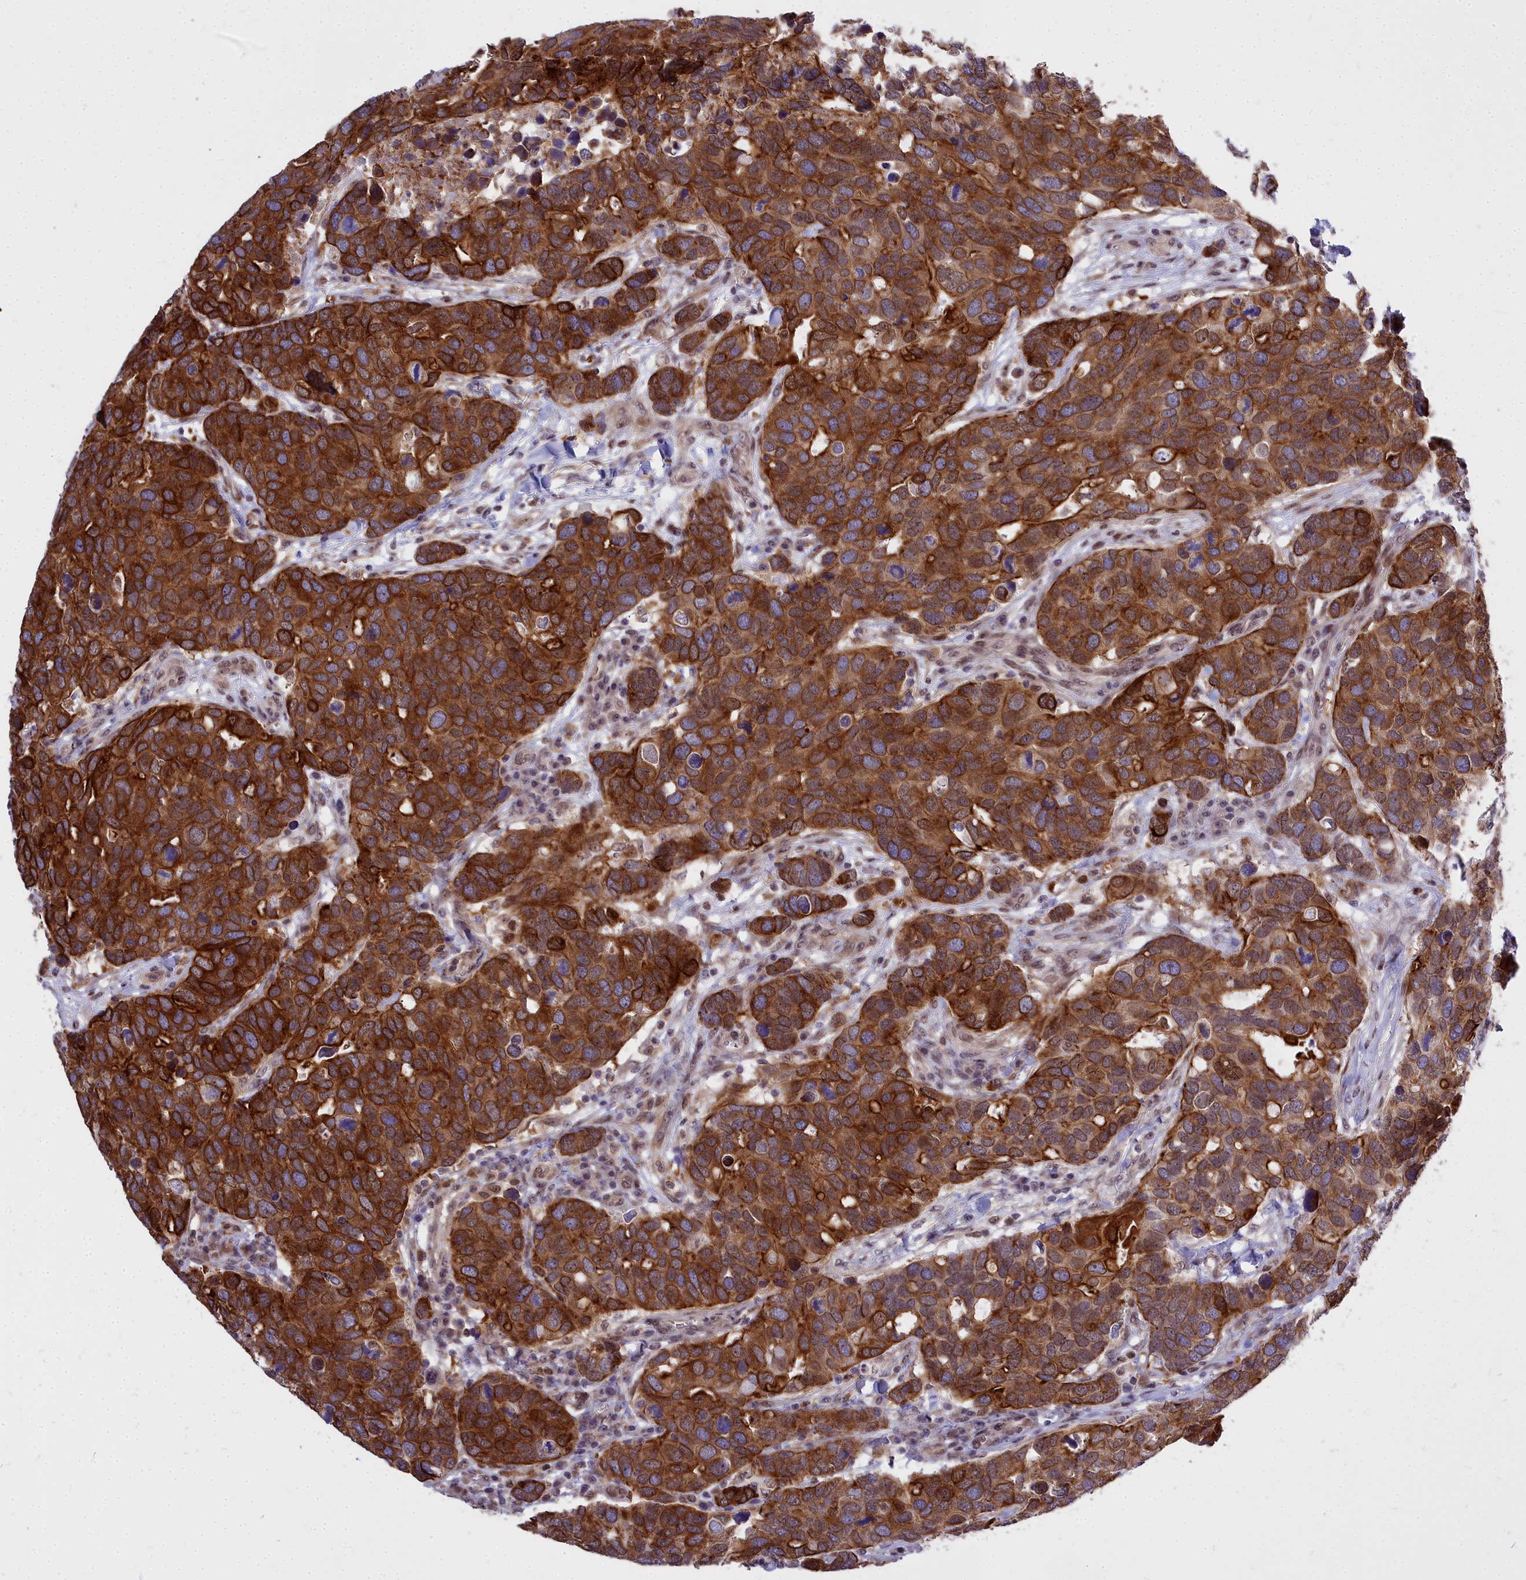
{"staining": {"intensity": "strong", "quantity": ">75%", "location": "cytoplasmic/membranous"}, "tissue": "breast cancer", "cell_type": "Tumor cells", "image_type": "cancer", "snomed": [{"axis": "morphology", "description": "Duct carcinoma"}, {"axis": "topography", "description": "Breast"}], "caption": "High-power microscopy captured an immunohistochemistry photomicrograph of breast invasive ductal carcinoma, revealing strong cytoplasmic/membranous expression in about >75% of tumor cells.", "gene": "ABCB8", "patient": {"sex": "female", "age": 83}}